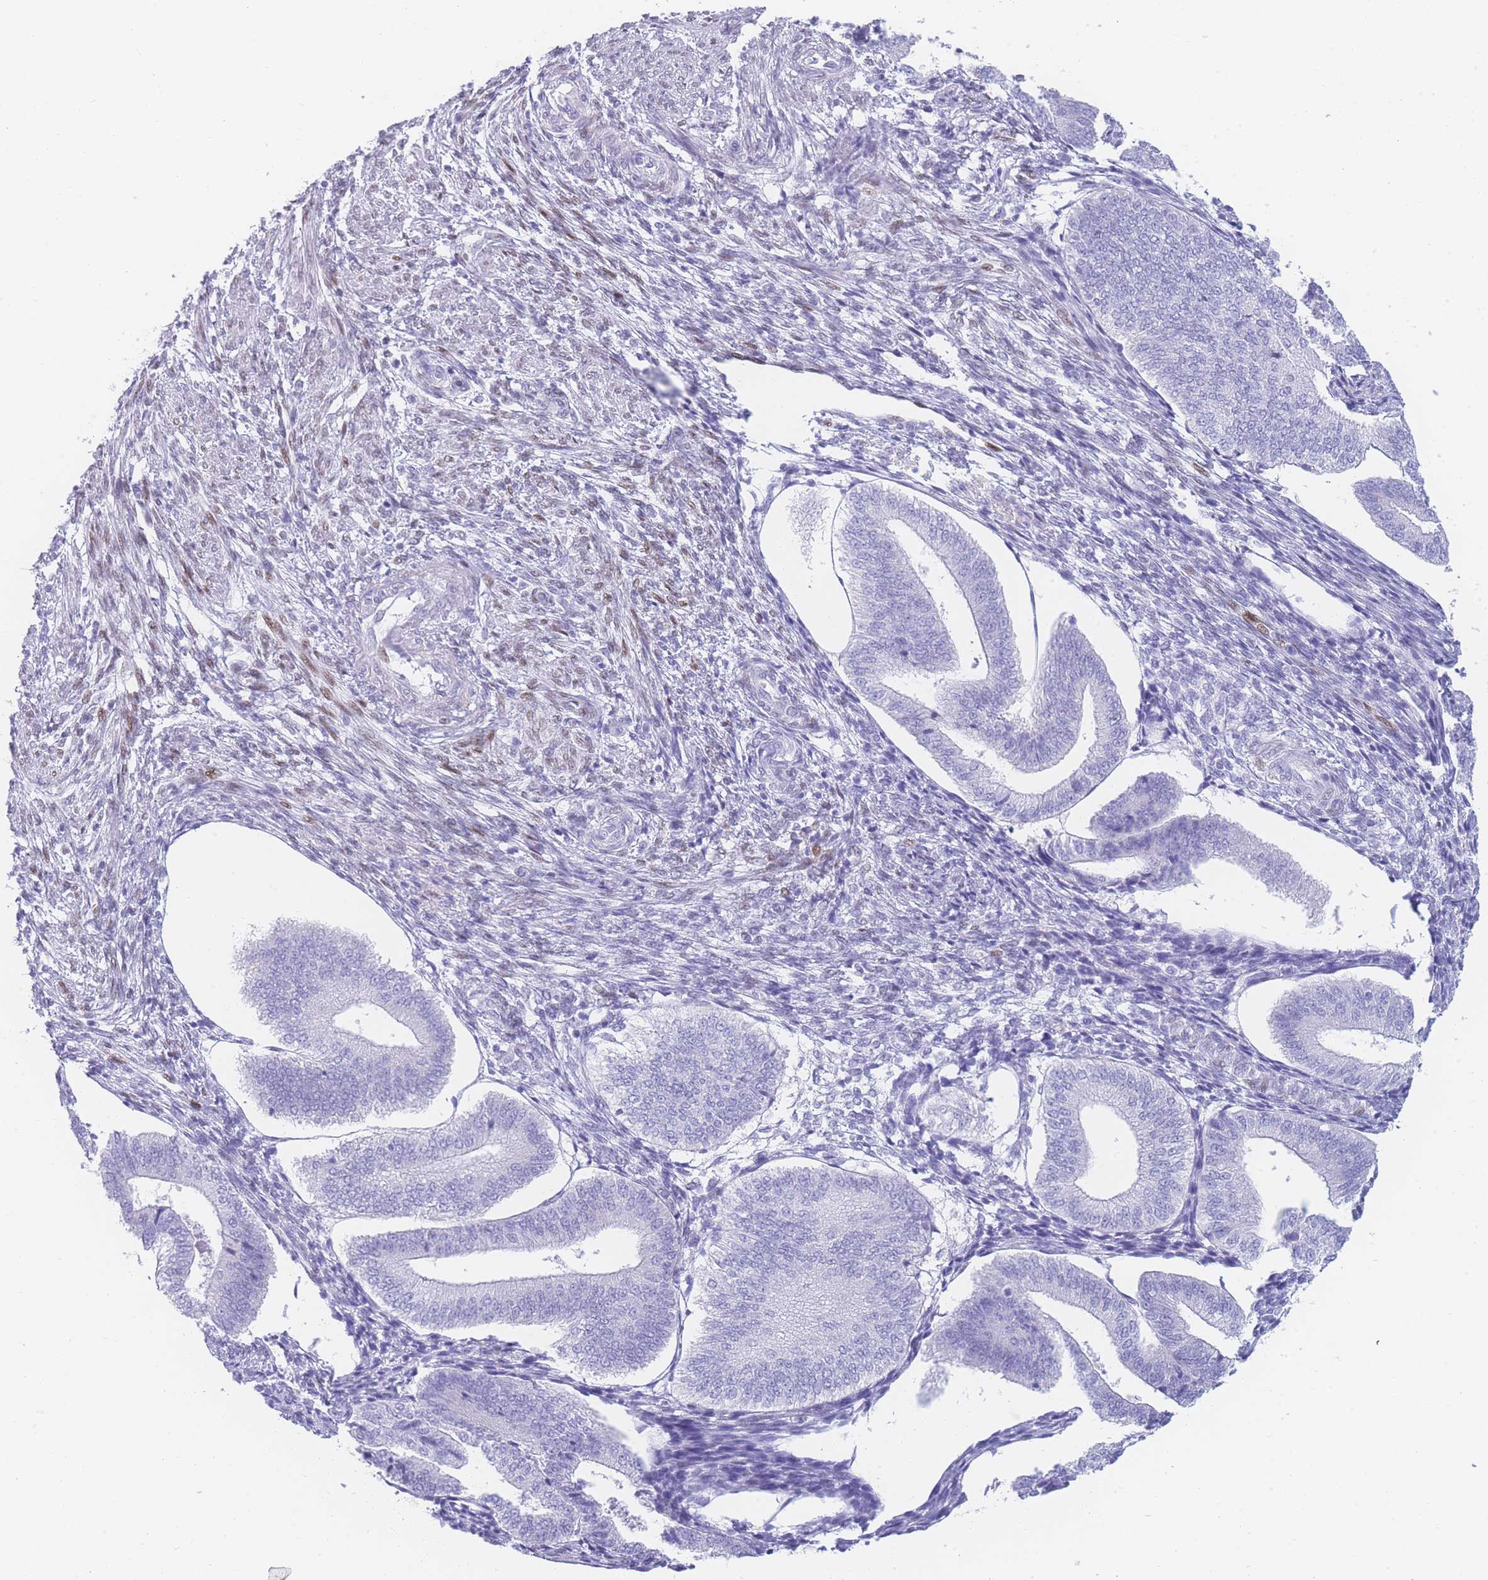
{"staining": {"intensity": "negative", "quantity": "none", "location": "none"}, "tissue": "endometrium", "cell_type": "Cells in endometrial stroma", "image_type": "normal", "snomed": [{"axis": "morphology", "description": "Normal tissue, NOS"}, {"axis": "topography", "description": "Endometrium"}], "caption": "Immunohistochemical staining of benign endometrium shows no significant staining in cells in endometrial stroma.", "gene": "PSMB5", "patient": {"sex": "female", "age": 34}}